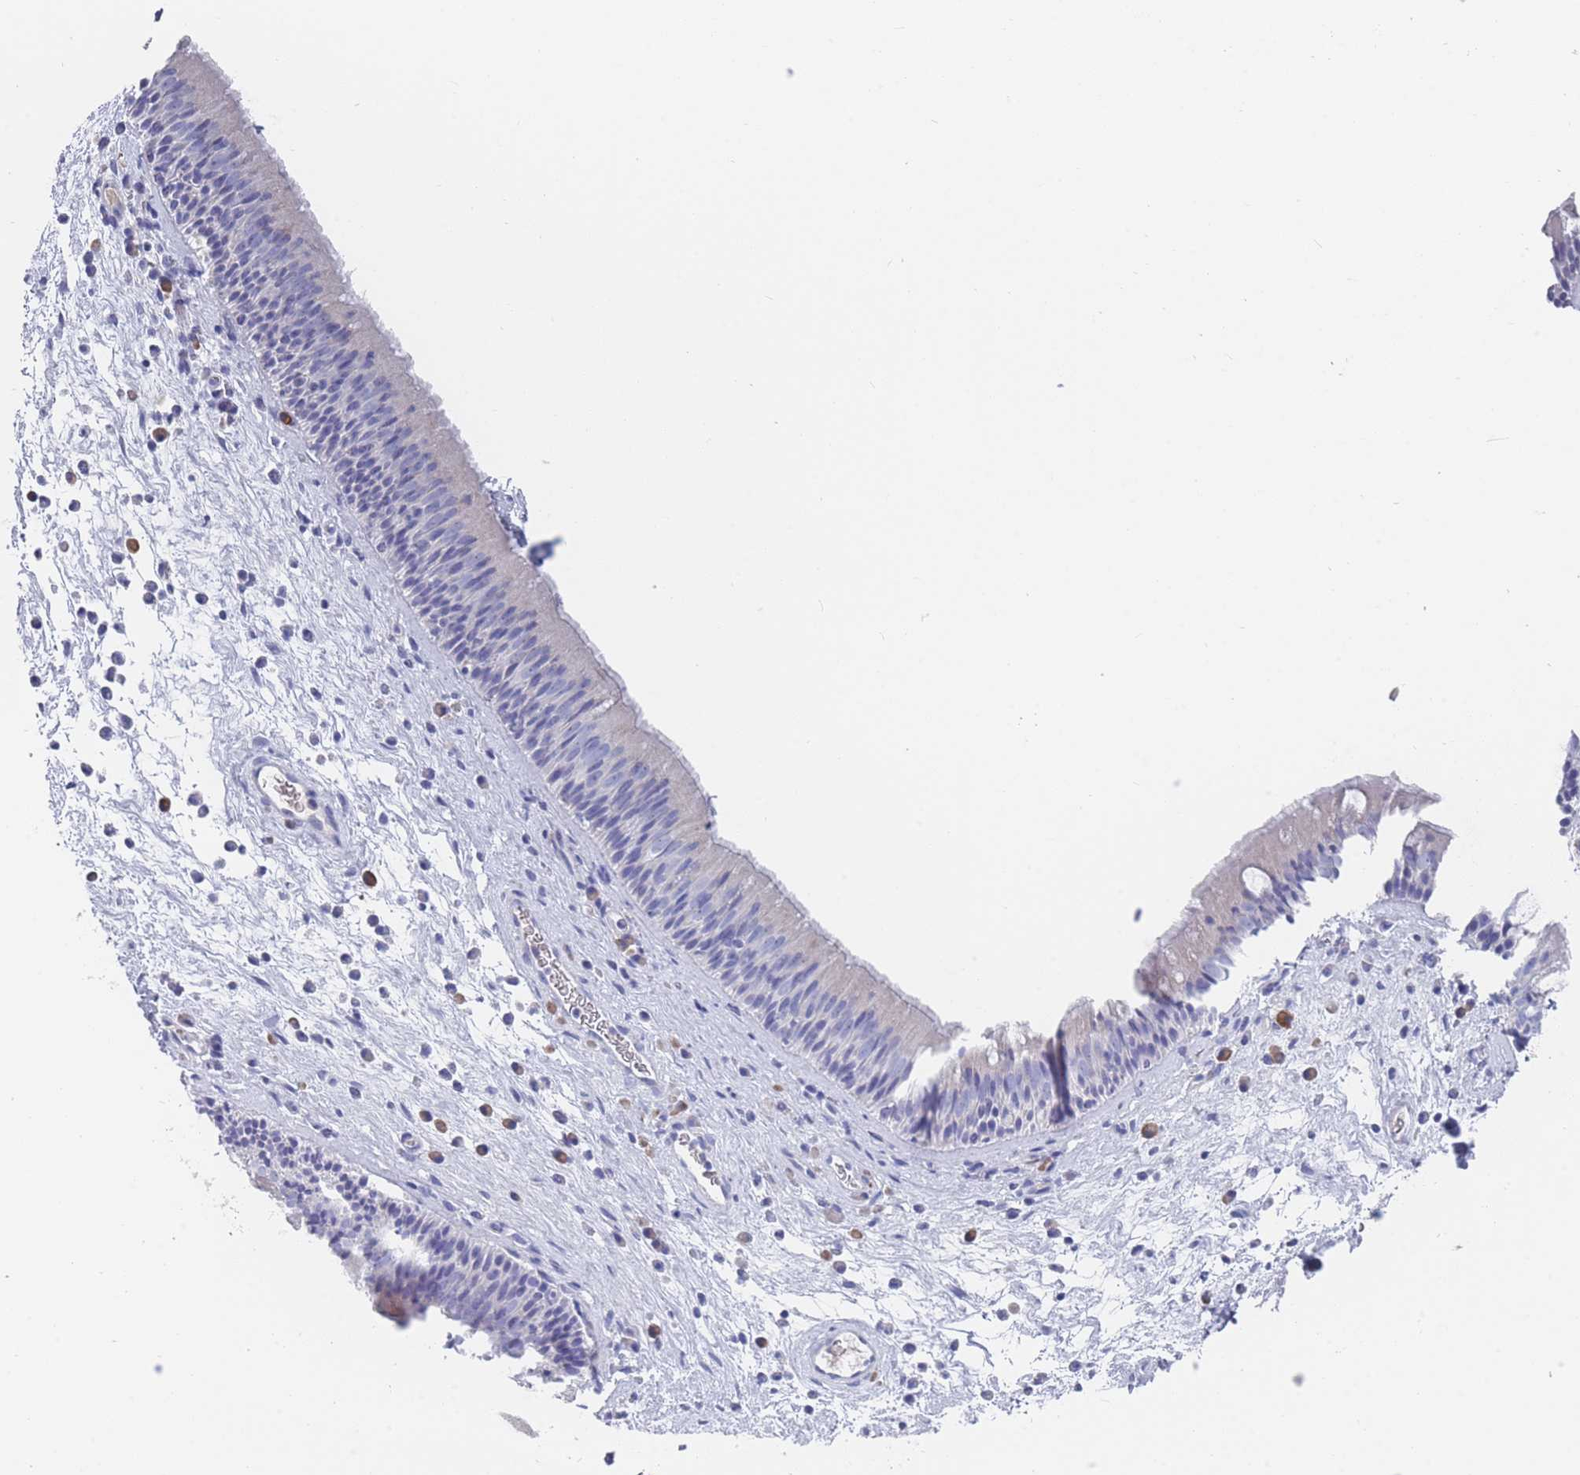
{"staining": {"intensity": "weak", "quantity": "<25%", "location": "cytoplasmic/membranous"}, "tissue": "nasopharynx", "cell_type": "Respiratory epithelial cells", "image_type": "normal", "snomed": [{"axis": "morphology", "description": "Normal tissue, NOS"}, {"axis": "topography", "description": "Nasopharynx"}], "caption": "This is a histopathology image of IHC staining of normal nasopharynx, which shows no expression in respiratory epithelial cells.", "gene": "ST8SIA5", "patient": {"sex": "male", "age": 63}}